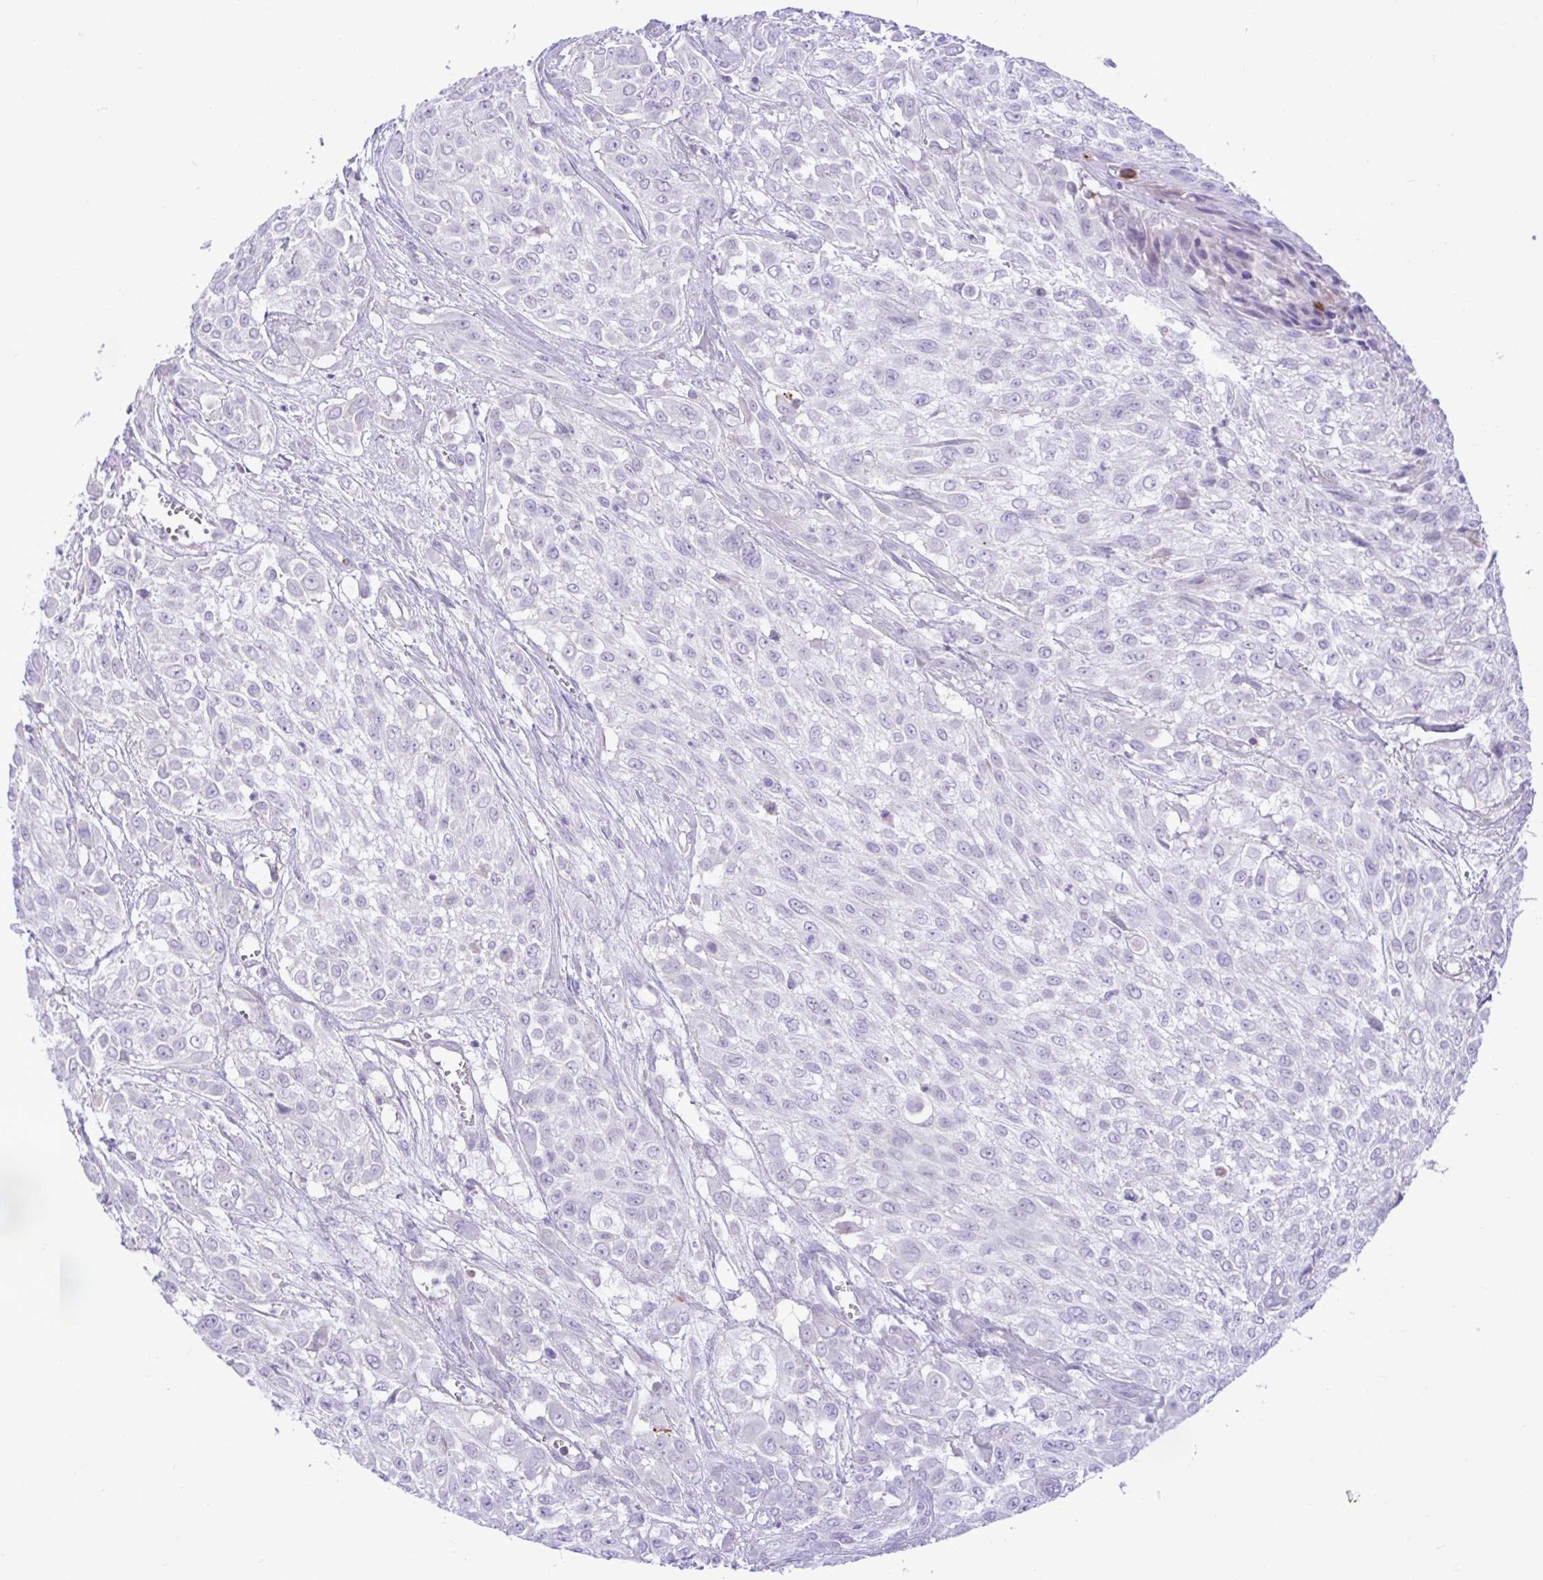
{"staining": {"intensity": "negative", "quantity": "none", "location": "none"}, "tissue": "urothelial cancer", "cell_type": "Tumor cells", "image_type": "cancer", "snomed": [{"axis": "morphology", "description": "Urothelial carcinoma, High grade"}, {"axis": "topography", "description": "Urinary bladder"}], "caption": "Immunohistochemistry of urothelial cancer displays no staining in tumor cells.", "gene": "ZNF101", "patient": {"sex": "male", "age": 57}}